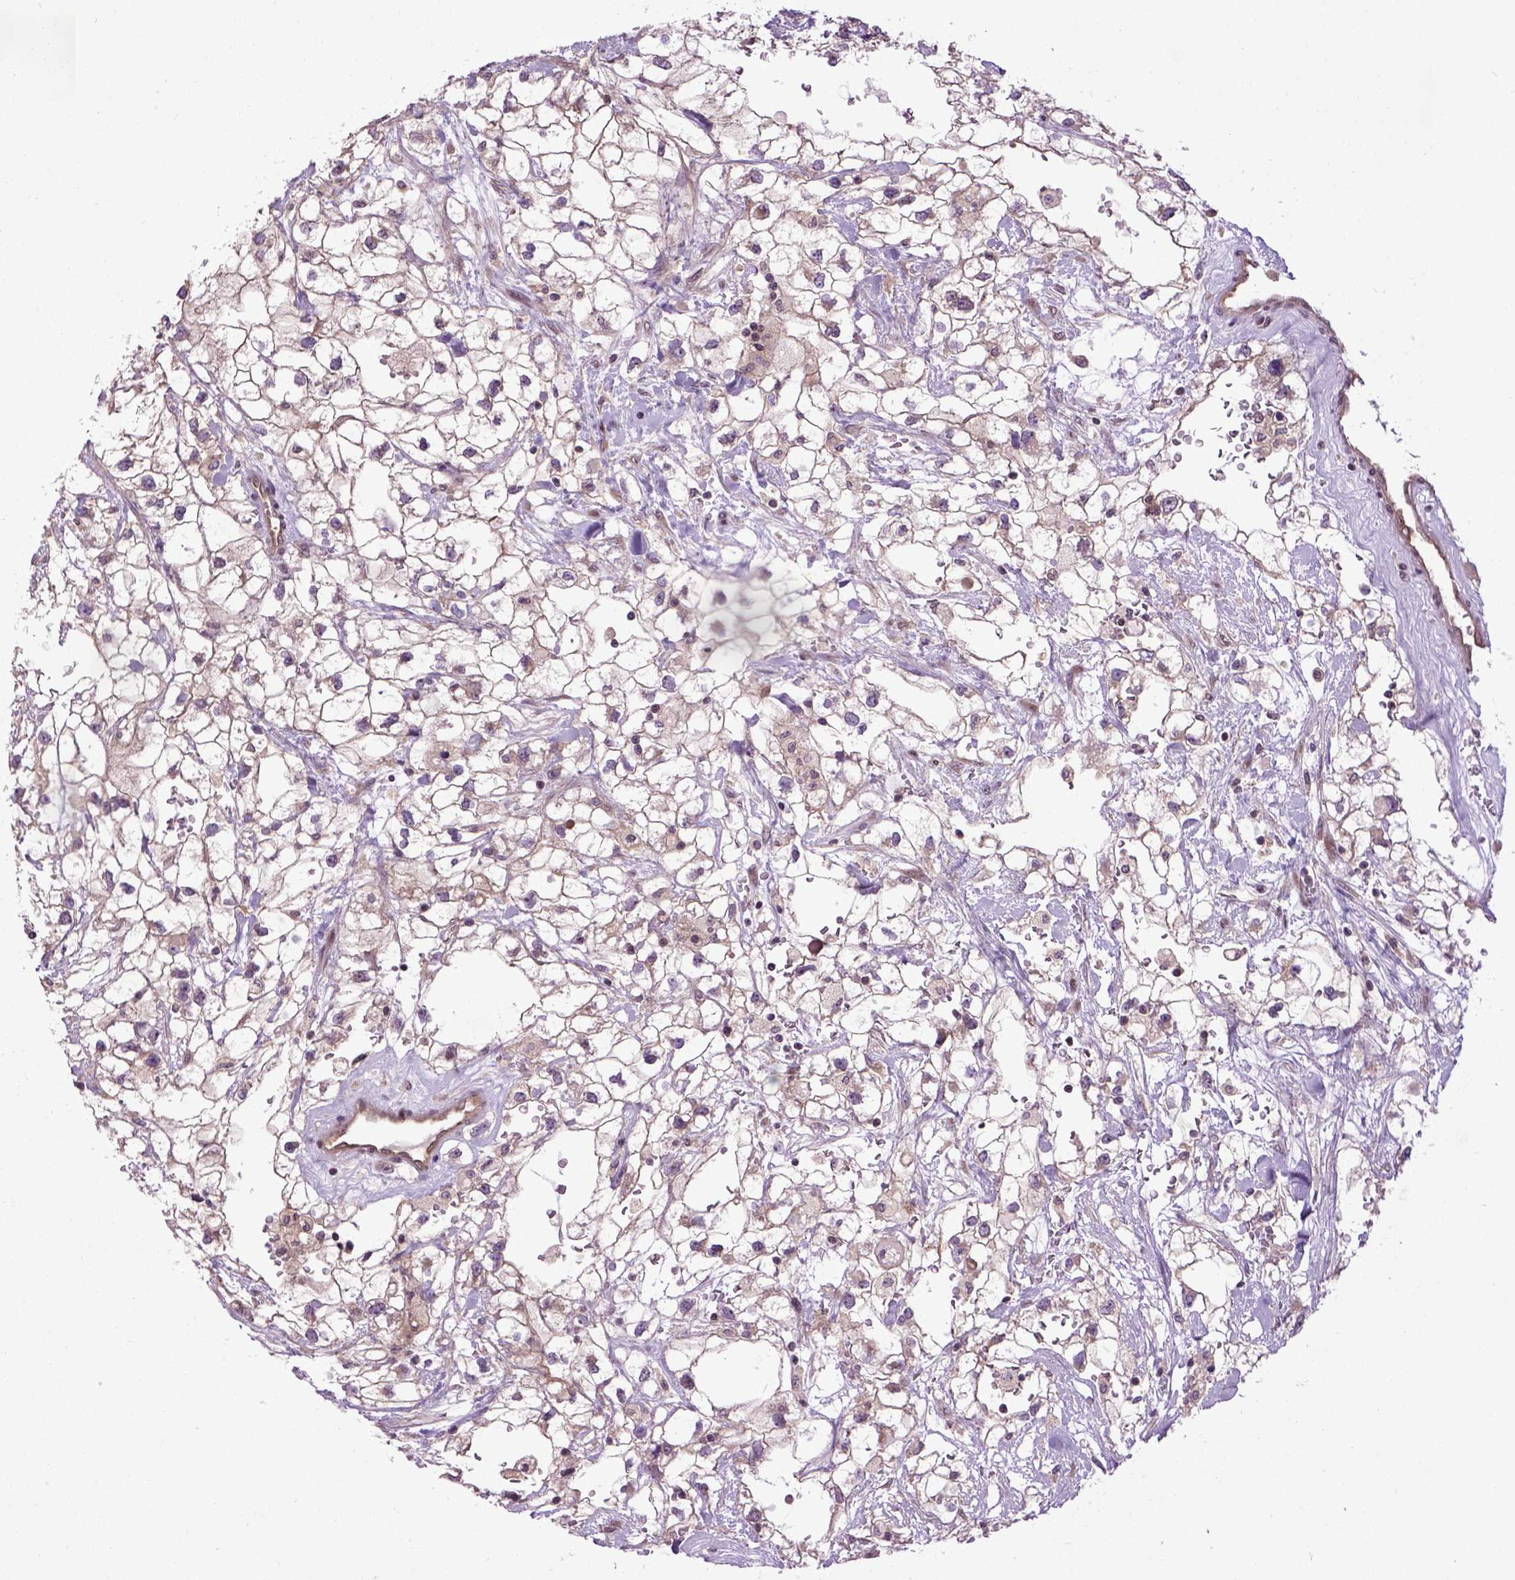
{"staining": {"intensity": "weak", "quantity": ">75%", "location": "cytoplasmic/membranous"}, "tissue": "renal cancer", "cell_type": "Tumor cells", "image_type": "cancer", "snomed": [{"axis": "morphology", "description": "Adenocarcinoma, NOS"}, {"axis": "topography", "description": "Kidney"}], "caption": "Protein positivity by immunohistochemistry shows weak cytoplasmic/membranous staining in about >75% of tumor cells in renal adenocarcinoma. (DAB (3,3'-diaminobenzidine) IHC with brightfield microscopy, high magnification).", "gene": "WDR48", "patient": {"sex": "male", "age": 59}}